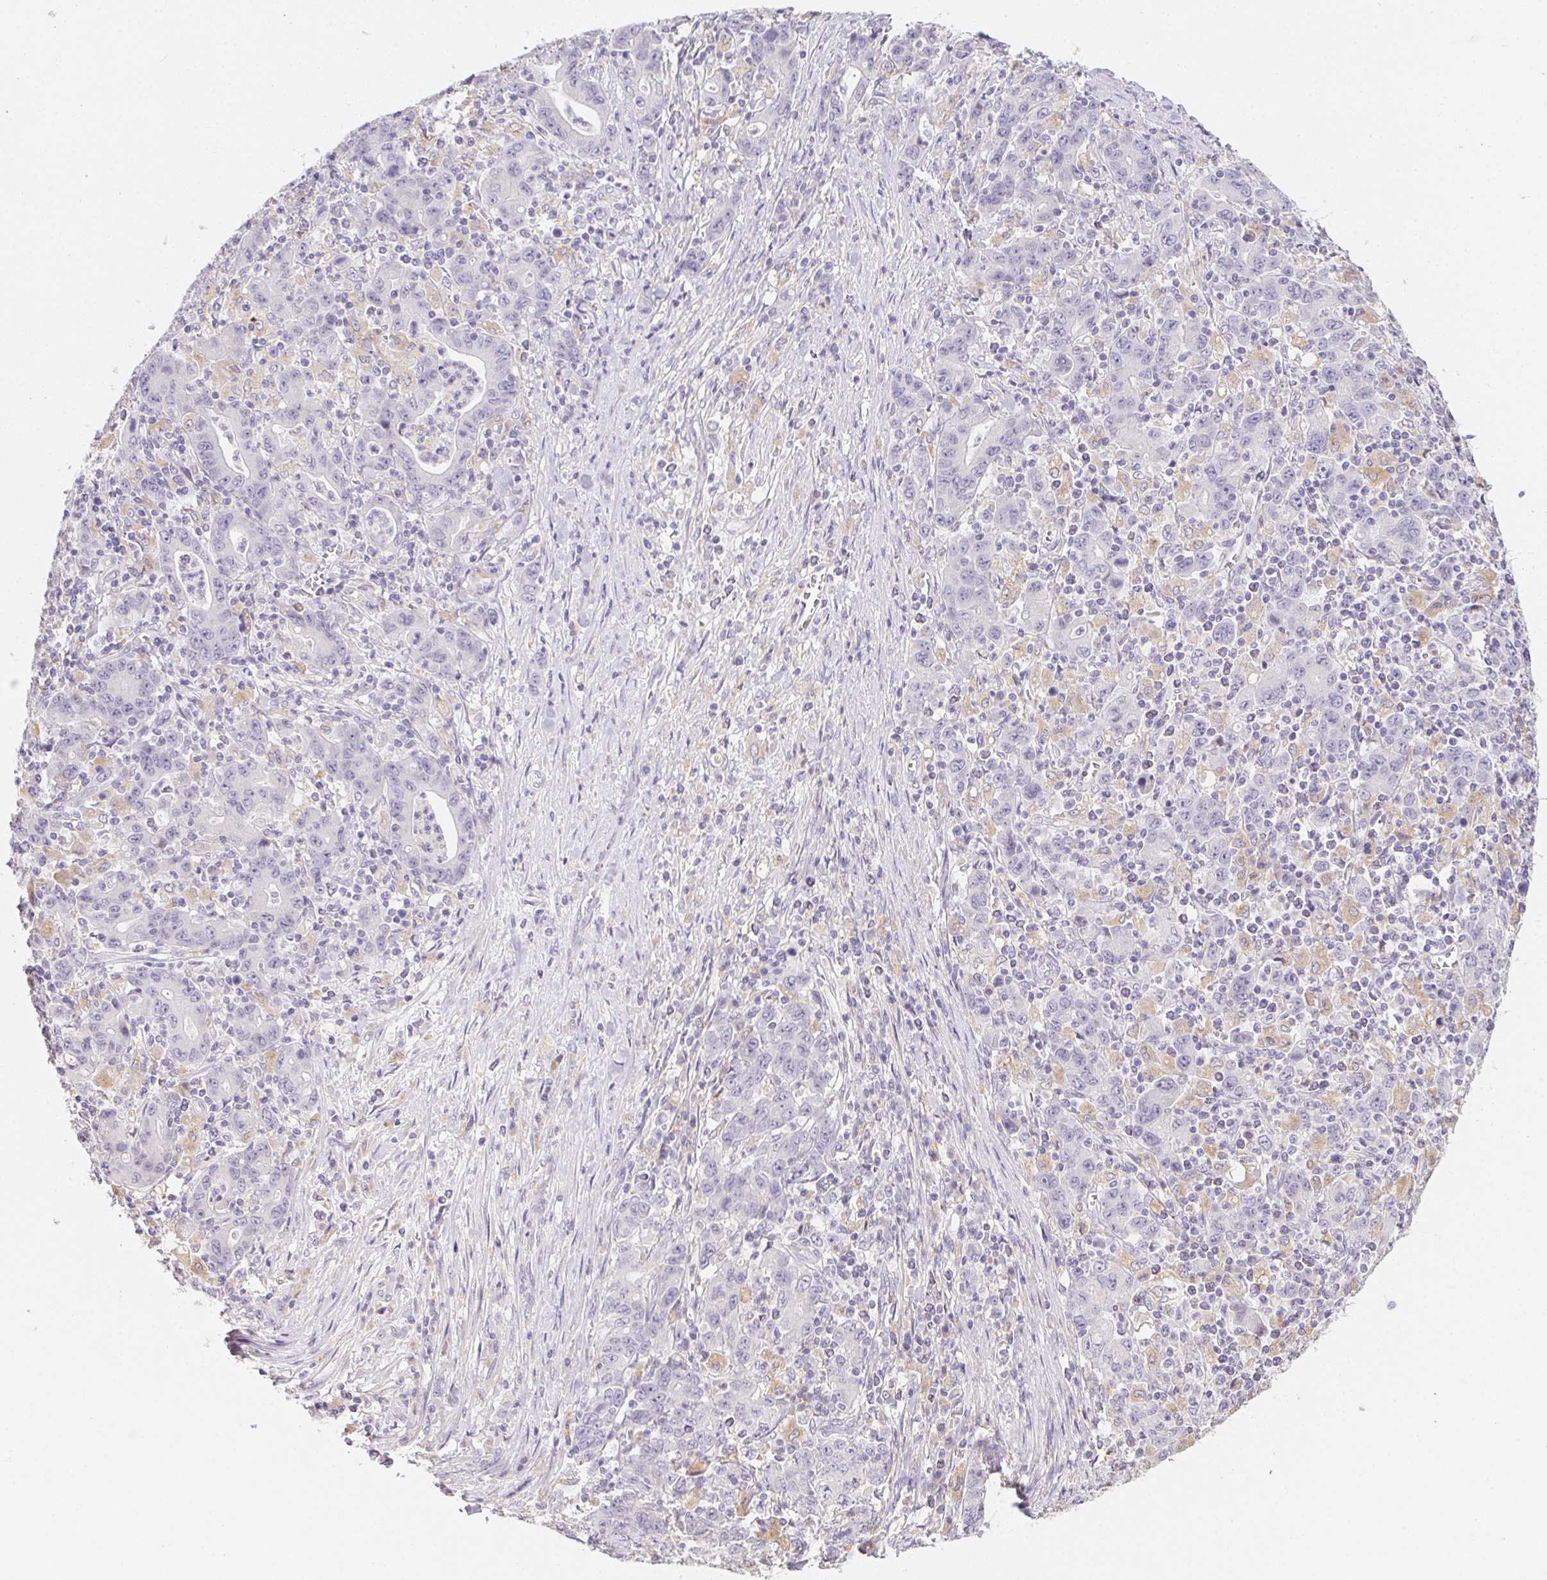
{"staining": {"intensity": "negative", "quantity": "none", "location": "none"}, "tissue": "stomach cancer", "cell_type": "Tumor cells", "image_type": "cancer", "snomed": [{"axis": "morphology", "description": "Adenocarcinoma, NOS"}, {"axis": "topography", "description": "Stomach, upper"}], "caption": "Tumor cells show no significant expression in stomach cancer.", "gene": "SLC6A18", "patient": {"sex": "male", "age": 69}}